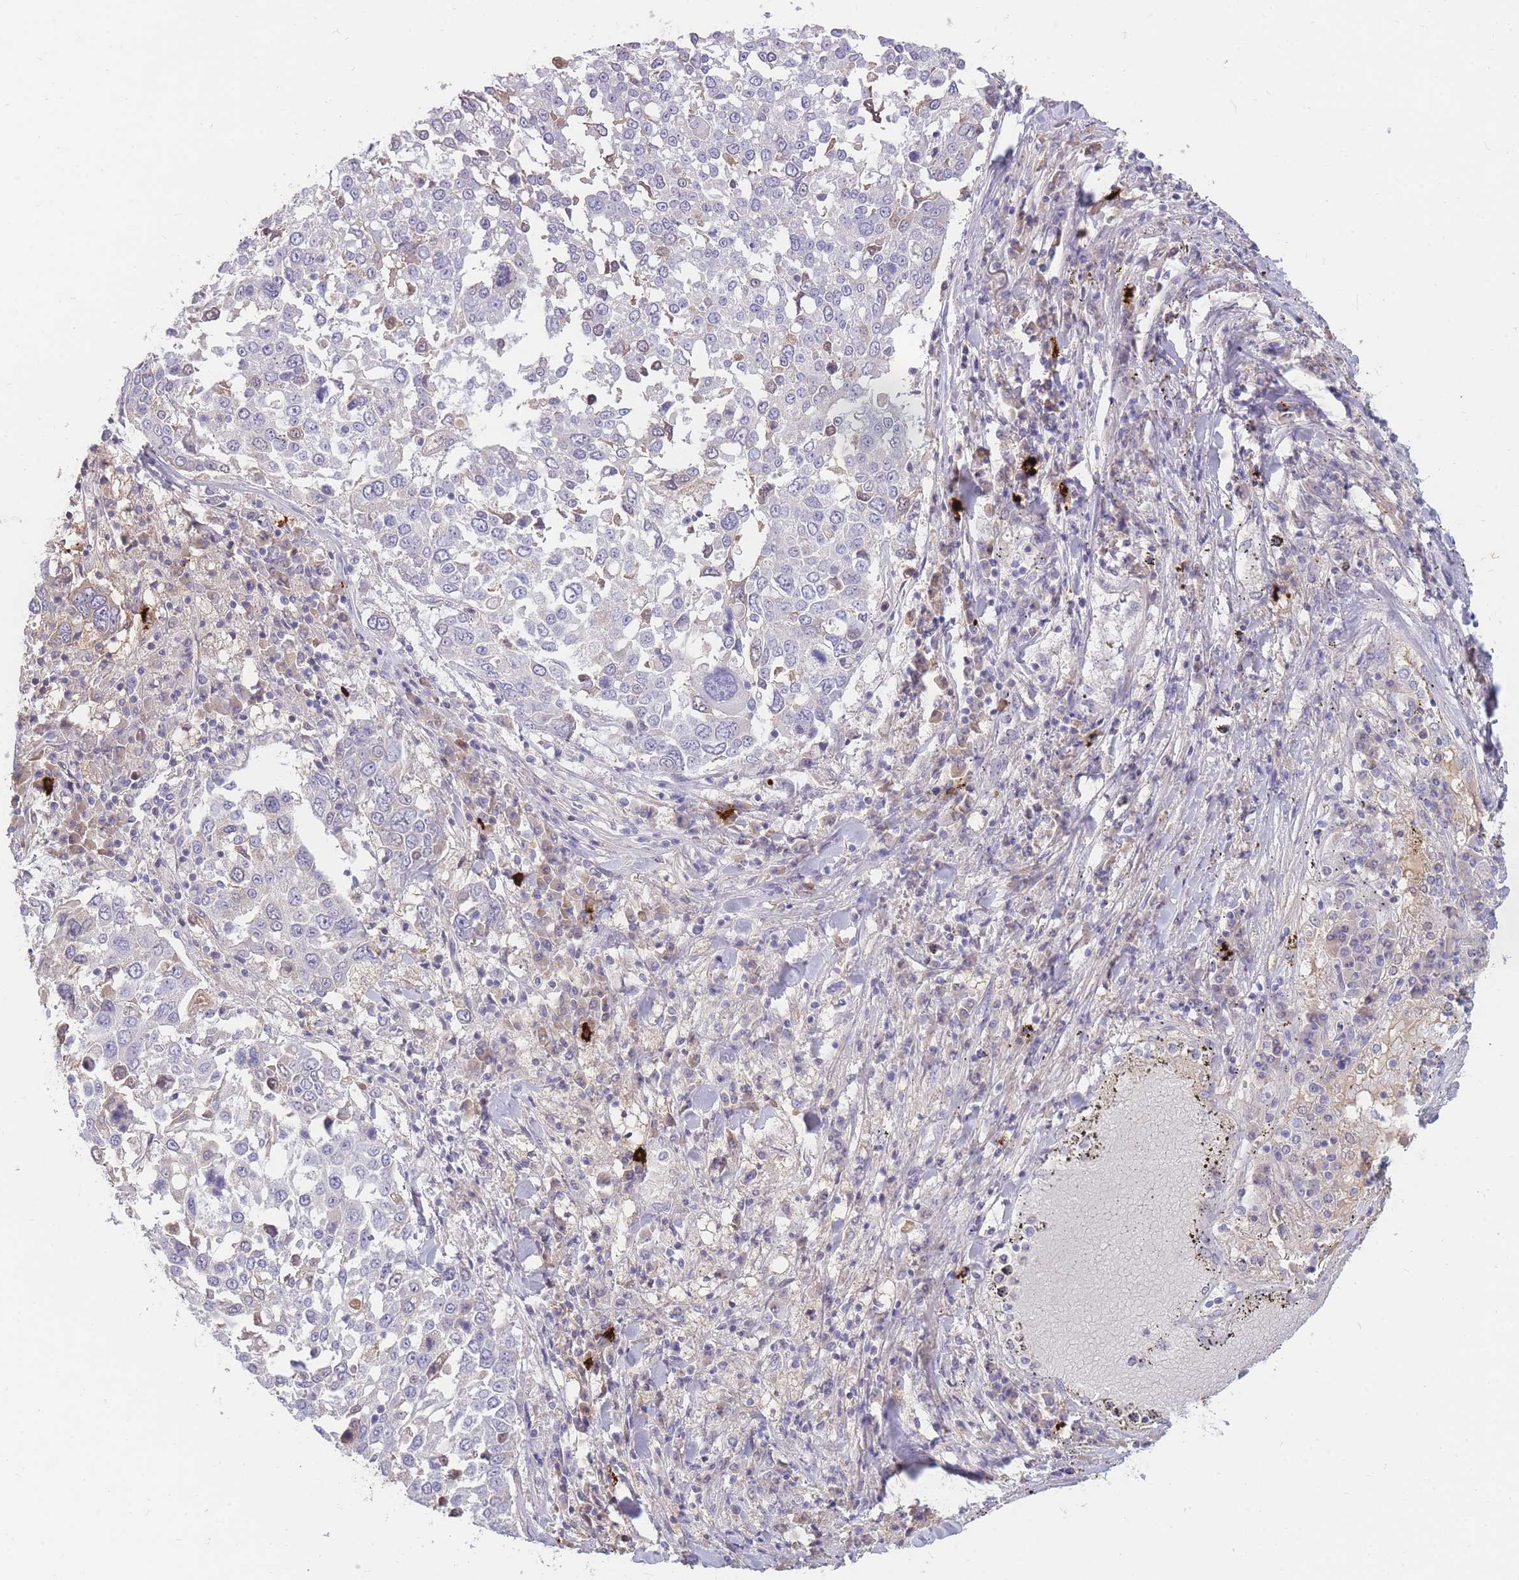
{"staining": {"intensity": "negative", "quantity": "none", "location": "none"}, "tissue": "lung cancer", "cell_type": "Tumor cells", "image_type": "cancer", "snomed": [{"axis": "morphology", "description": "Squamous cell carcinoma, NOS"}, {"axis": "topography", "description": "Lung"}], "caption": "A histopathology image of human lung squamous cell carcinoma is negative for staining in tumor cells.", "gene": "TPSD1", "patient": {"sex": "male", "age": 65}}